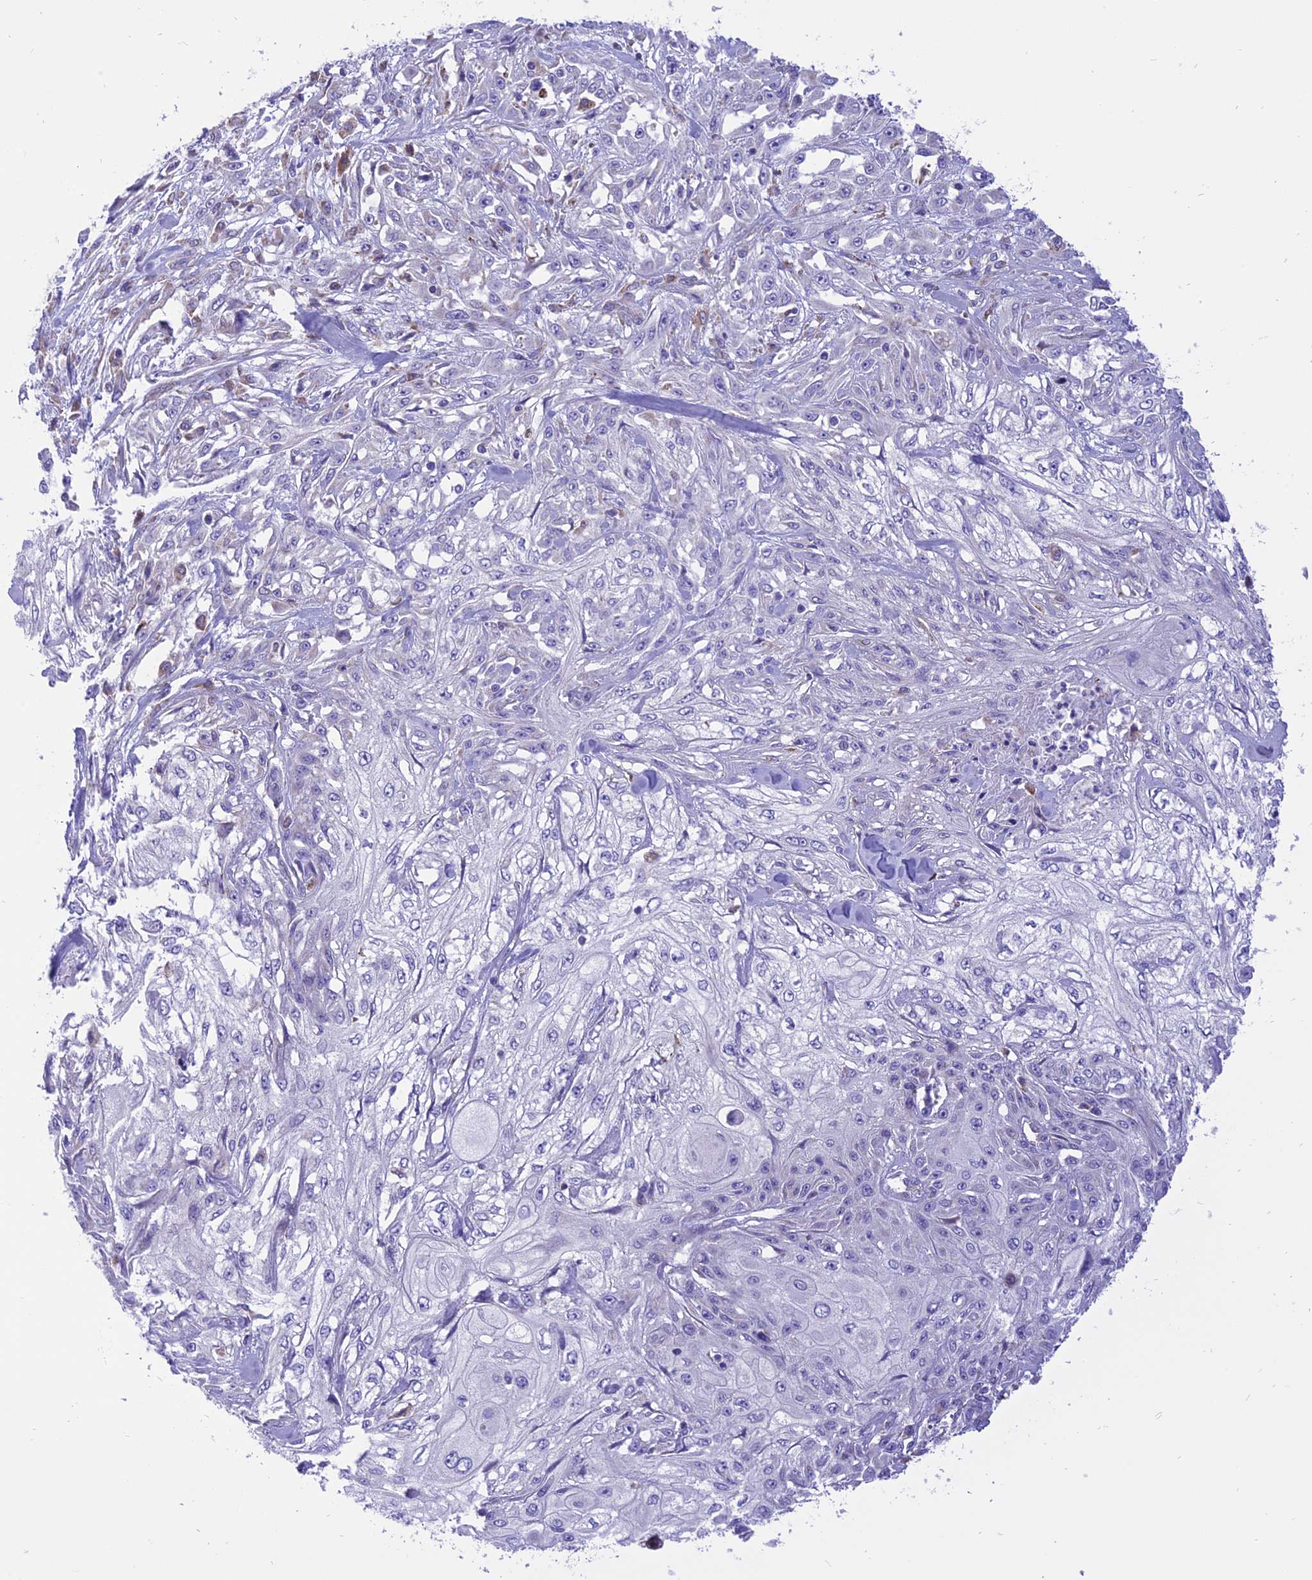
{"staining": {"intensity": "negative", "quantity": "none", "location": "none"}, "tissue": "skin cancer", "cell_type": "Tumor cells", "image_type": "cancer", "snomed": [{"axis": "morphology", "description": "Squamous cell carcinoma, NOS"}, {"axis": "morphology", "description": "Squamous cell carcinoma, metastatic, NOS"}, {"axis": "topography", "description": "Skin"}, {"axis": "topography", "description": "Lymph node"}], "caption": "Tumor cells are negative for brown protein staining in skin cancer (squamous cell carcinoma).", "gene": "ARMCX6", "patient": {"sex": "male", "age": 75}}